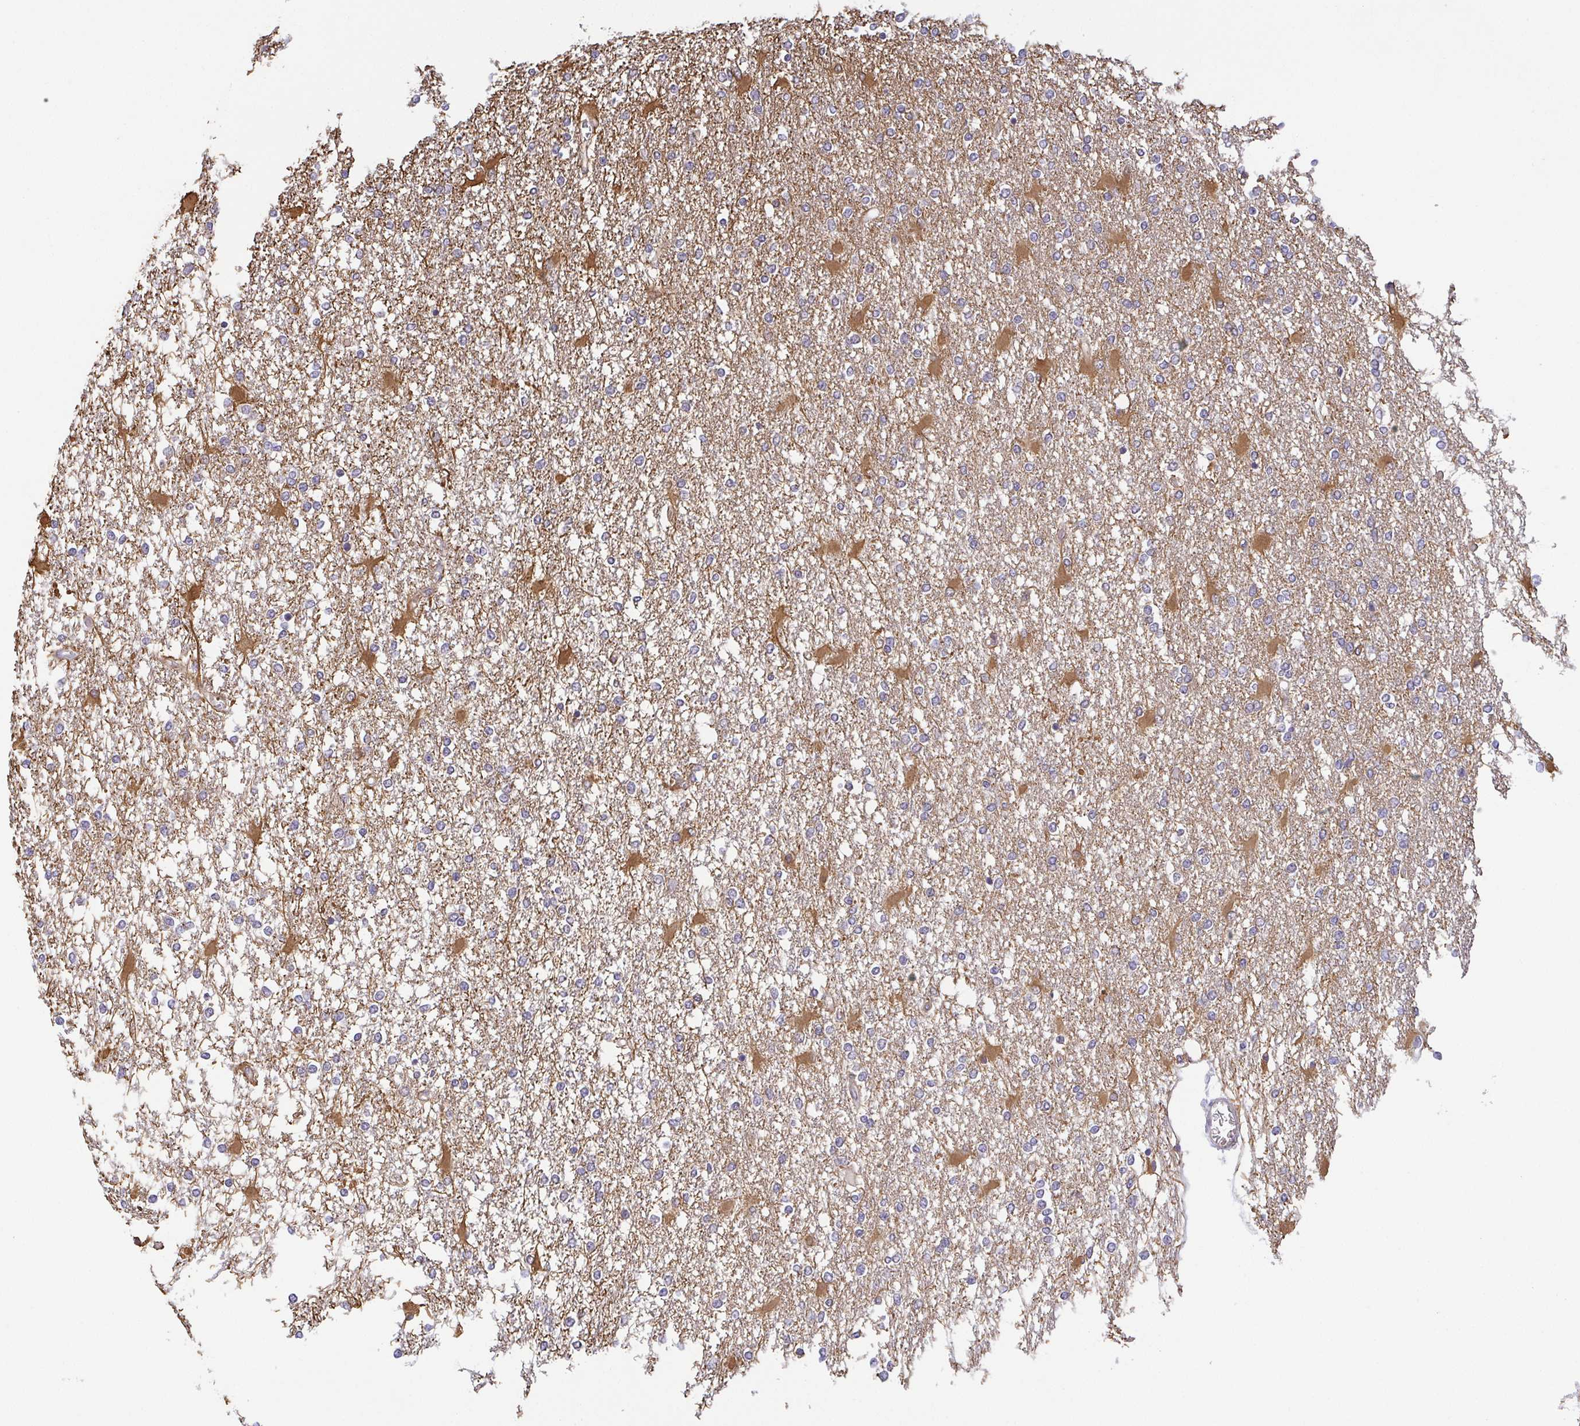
{"staining": {"intensity": "negative", "quantity": "none", "location": "none"}, "tissue": "glioma", "cell_type": "Tumor cells", "image_type": "cancer", "snomed": [{"axis": "morphology", "description": "Glioma, malignant, High grade"}, {"axis": "topography", "description": "Cerebral cortex"}], "caption": "IHC photomicrograph of glioma stained for a protein (brown), which demonstrates no staining in tumor cells.", "gene": "BCL2L1", "patient": {"sex": "male", "age": 79}}